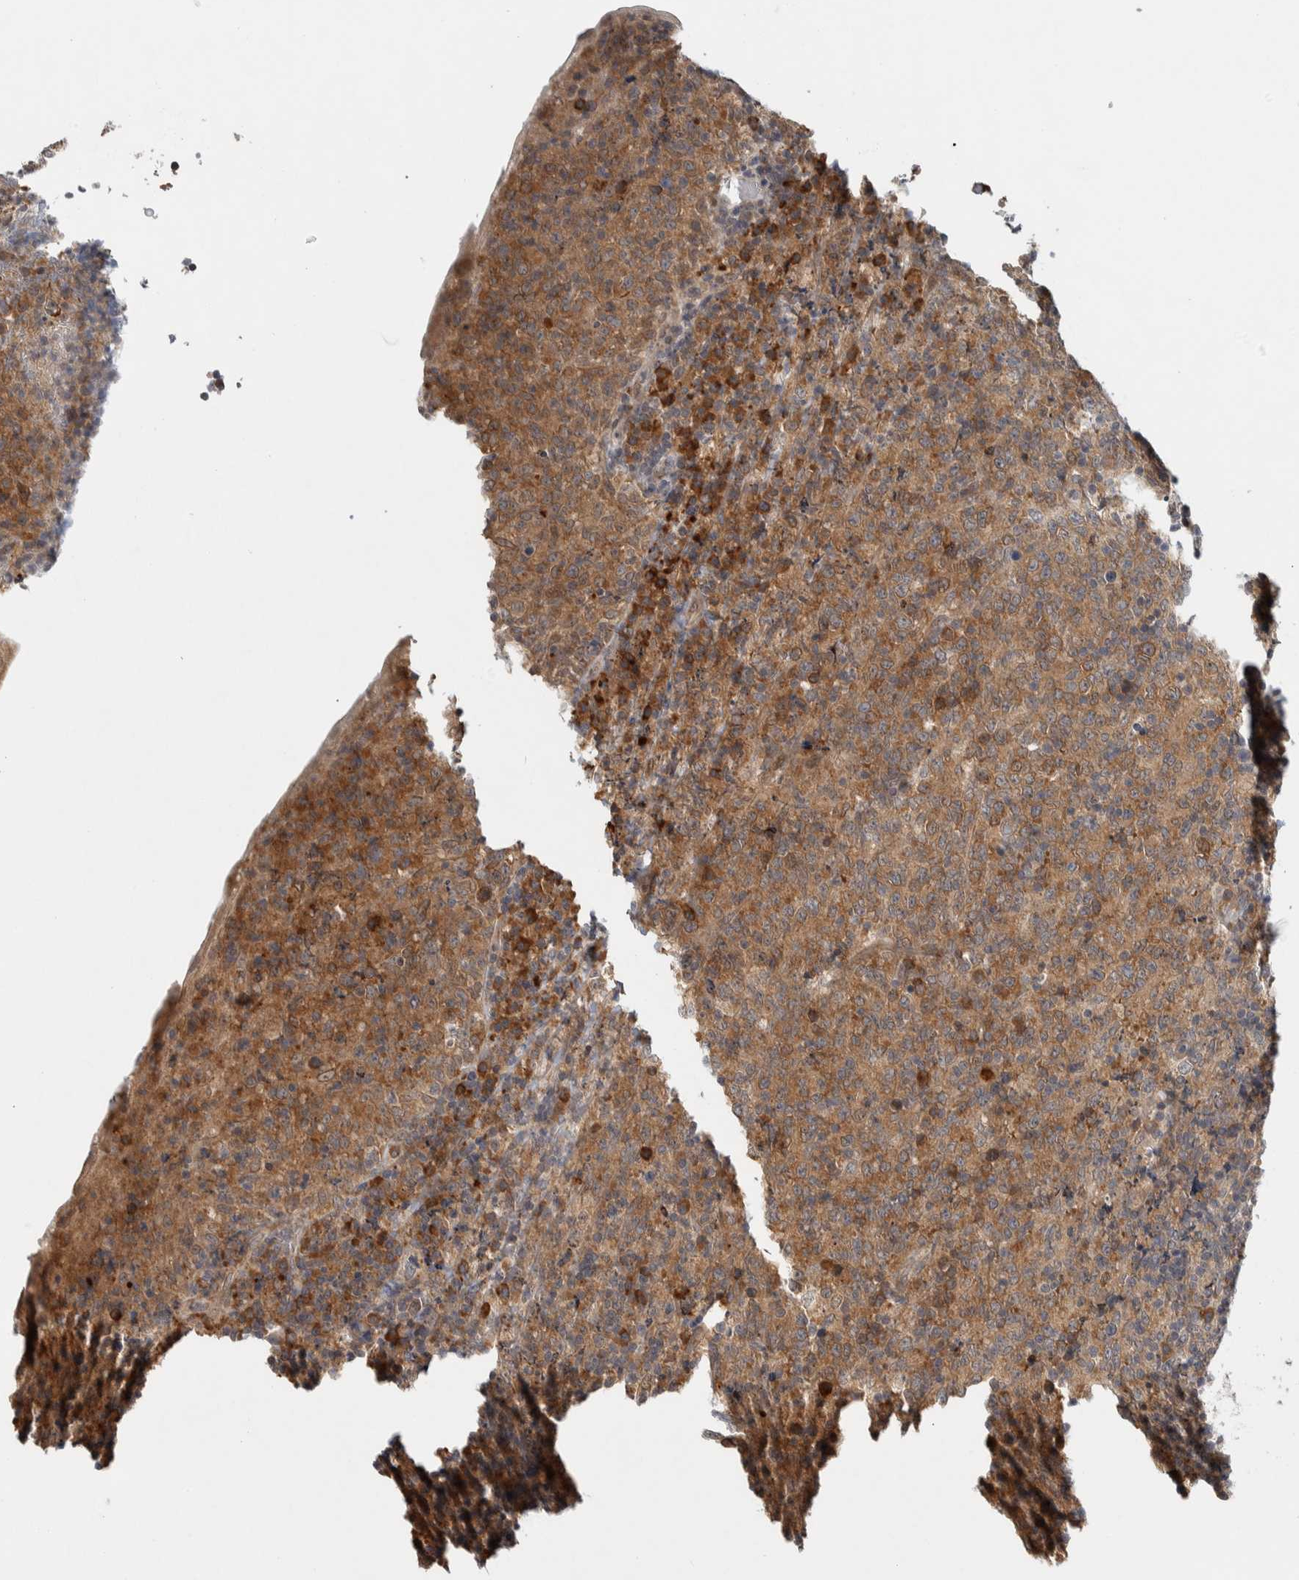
{"staining": {"intensity": "moderate", "quantity": "25%-75%", "location": "cytoplasmic/membranous"}, "tissue": "lymphoma", "cell_type": "Tumor cells", "image_type": "cancer", "snomed": [{"axis": "morphology", "description": "Malignant lymphoma, non-Hodgkin's type, High grade"}, {"axis": "topography", "description": "Tonsil"}], "caption": "Protein staining shows moderate cytoplasmic/membranous expression in about 25%-75% of tumor cells in malignant lymphoma, non-Hodgkin's type (high-grade).", "gene": "TBC1D31", "patient": {"sex": "female", "age": 36}}